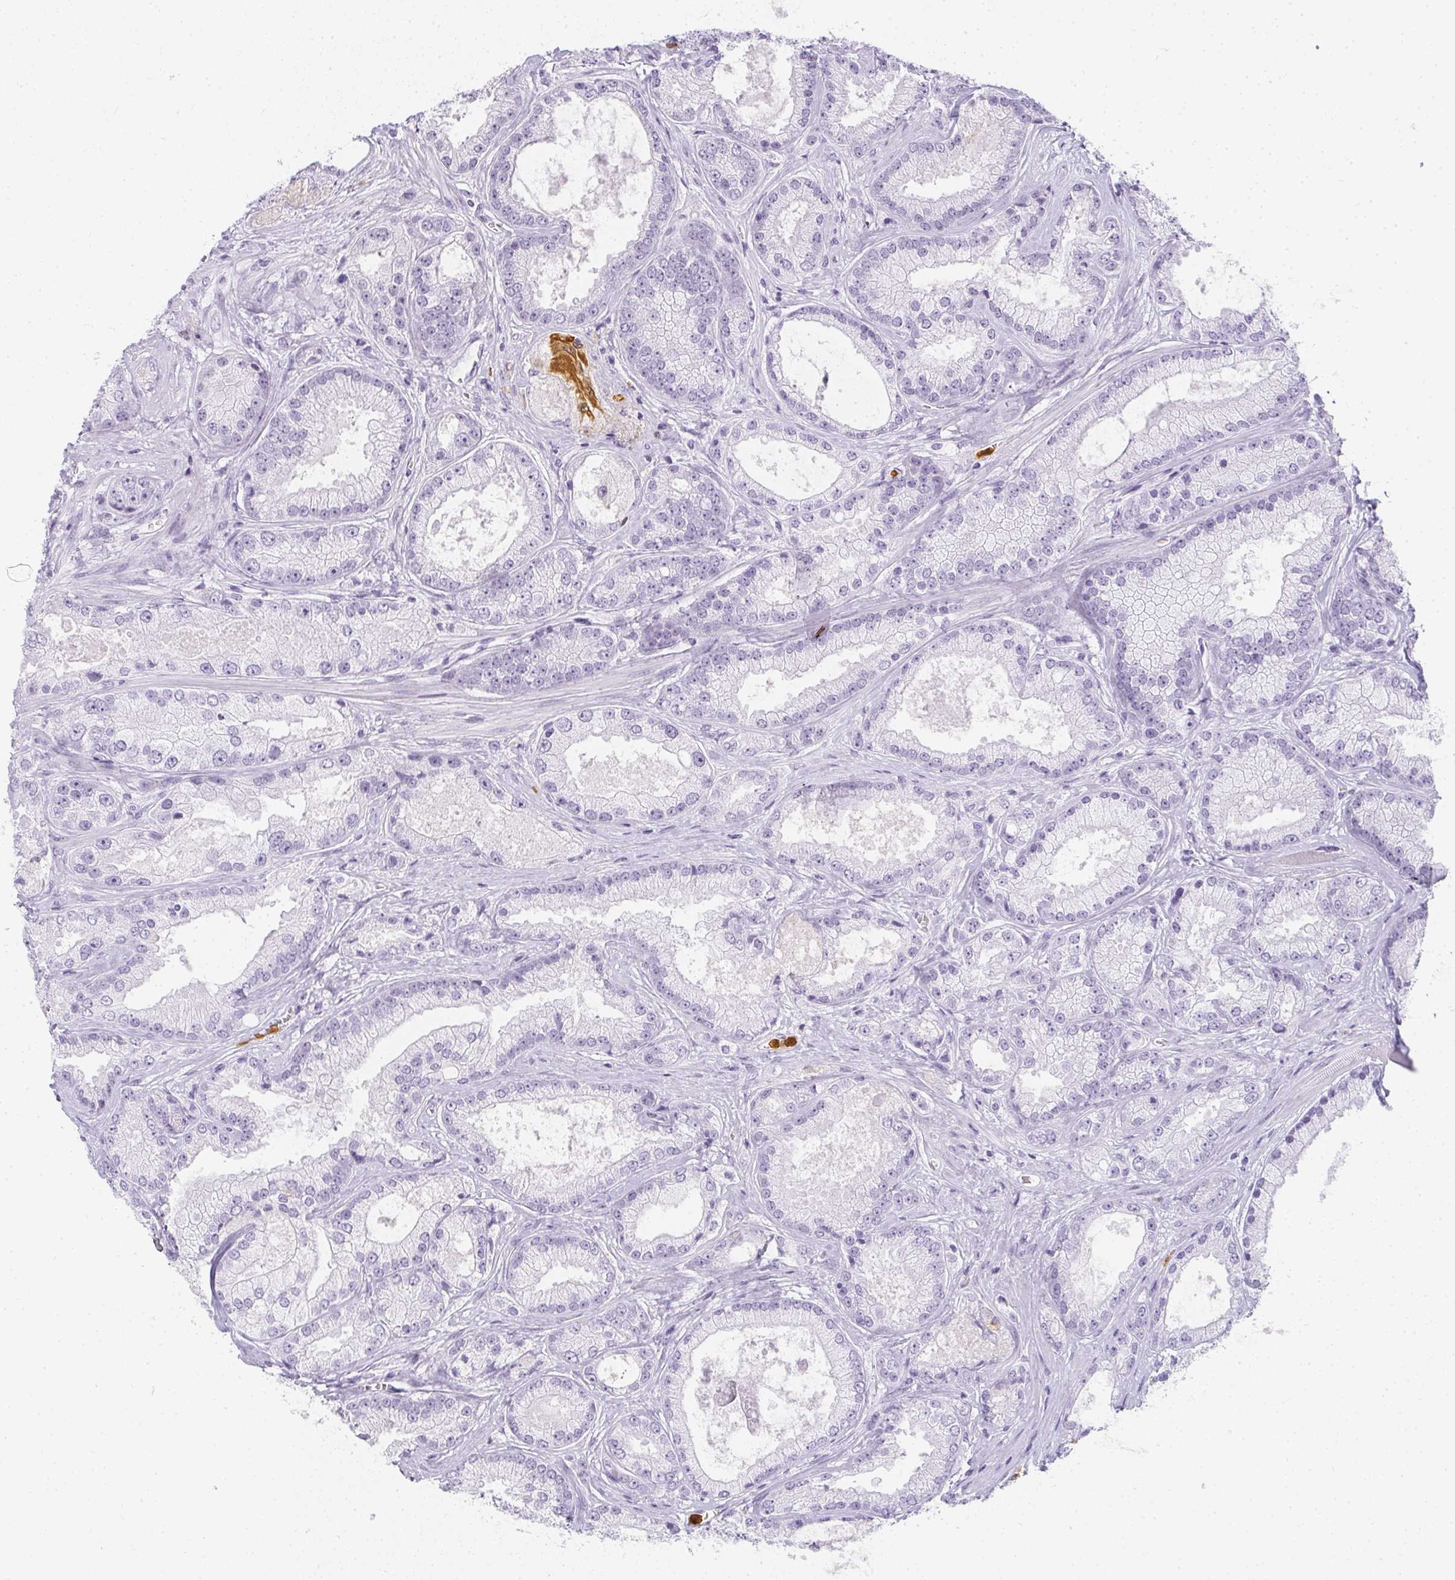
{"staining": {"intensity": "negative", "quantity": "none", "location": "none"}, "tissue": "prostate cancer", "cell_type": "Tumor cells", "image_type": "cancer", "snomed": [{"axis": "morphology", "description": "Adenocarcinoma, High grade"}, {"axis": "topography", "description": "Prostate"}], "caption": "An IHC photomicrograph of prostate adenocarcinoma (high-grade) is shown. There is no staining in tumor cells of prostate adenocarcinoma (high-grade).", "gene": "HK3", "patient": {"sex": "male", "age": 67}}